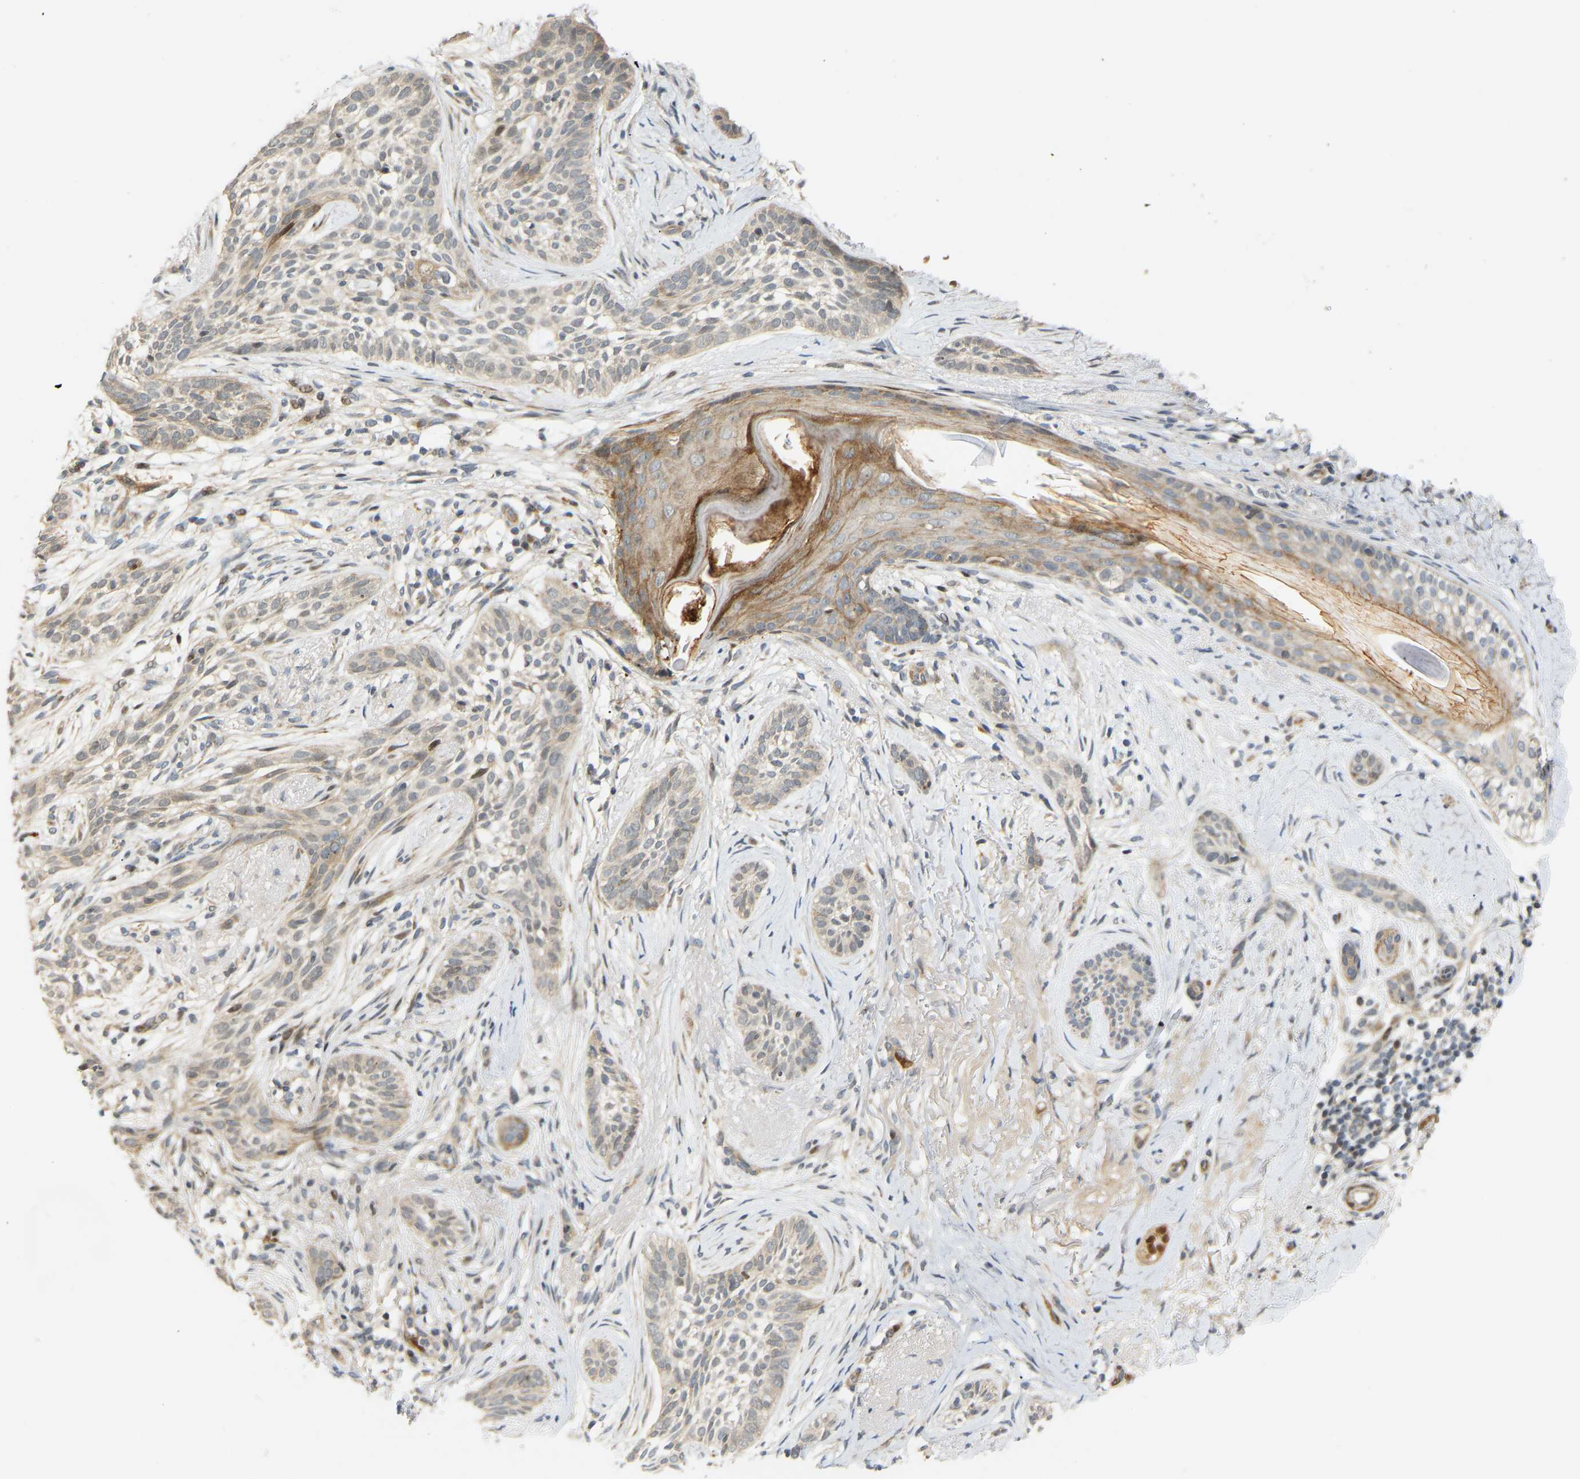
{"staining": {"intensity": "weak", "quantity": "25%-75%", "location": "cytoplasmic/membranous"}, "tissue": "skin cancer", "cell_type": "Tumor cells", "image_type": "cancer", "snomed": [{"axis": "morphology", "description": "Basal cell carcinoma"}, {"axis": "topography", "description": "Skin"}], "caption": "A histopathology image of skin basal cell carcinoma stained for a protein shows weak cytoplasmic/membranous brown staining in tumor cells.", "gene": "POGLUT2", "patient": {"sex": "female", "age": 88}}